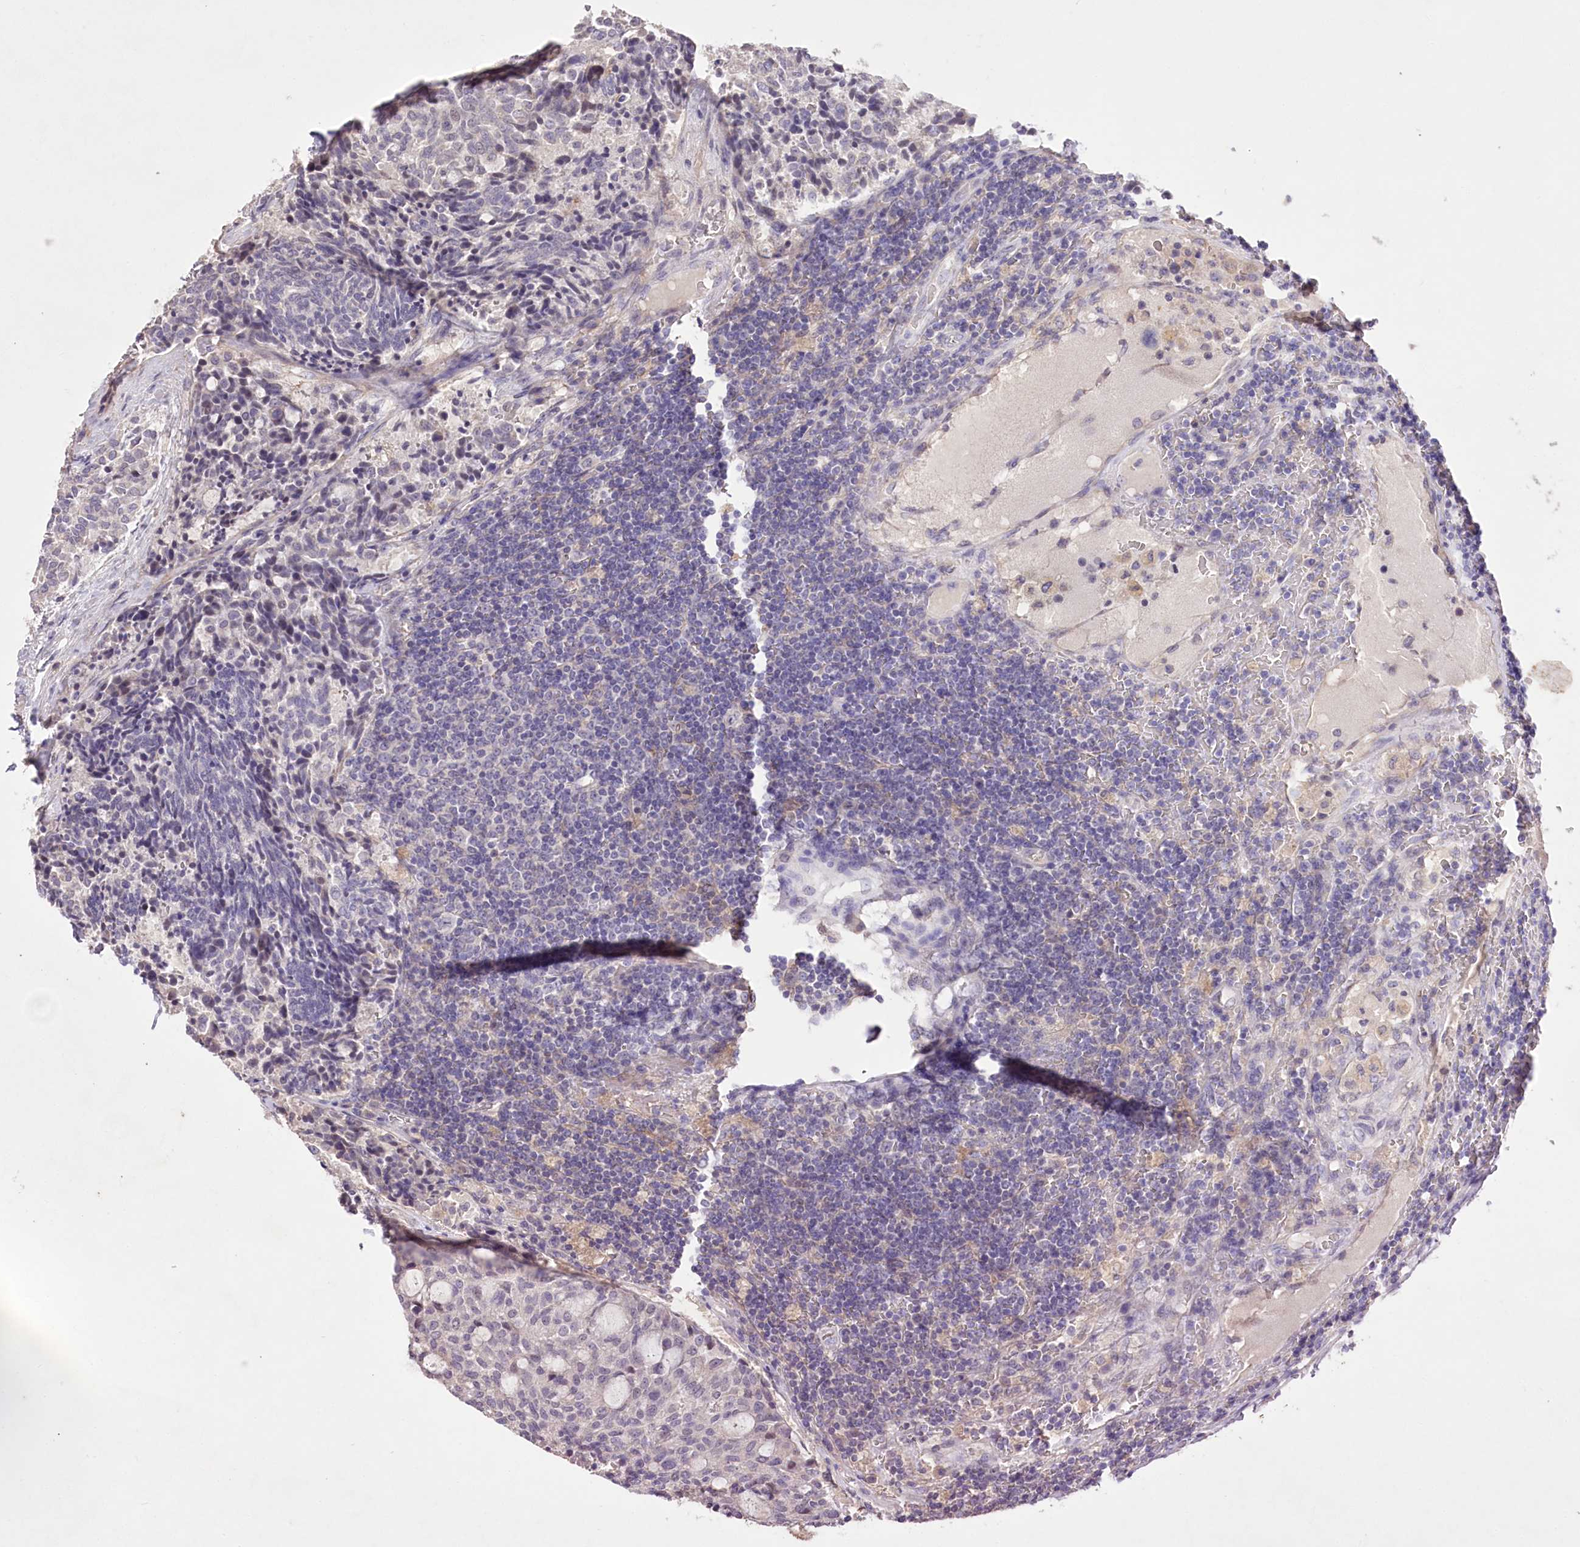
{"staining": {"intensity": "negative", "quantity": "none", "location": "none"}, "tissue": "carcinoid", "cell_type": "Tumor cells", "image_type": "cancer", "snomed": [{"axis": "morphology", "description": "Carcinoid, malignant, NOS"}, {"axis": "topography", "description": "Pancreas"}], "caption": "Histopathology image shows no protein staining in tumor cells of carcinoid tissue. (DAB (3,3'-diaminobenzidine) IHC visualized using brightfield microscopy, high magnification).", "gene": "ENPP1", "patient": {"sex": "female", "age": 54}}